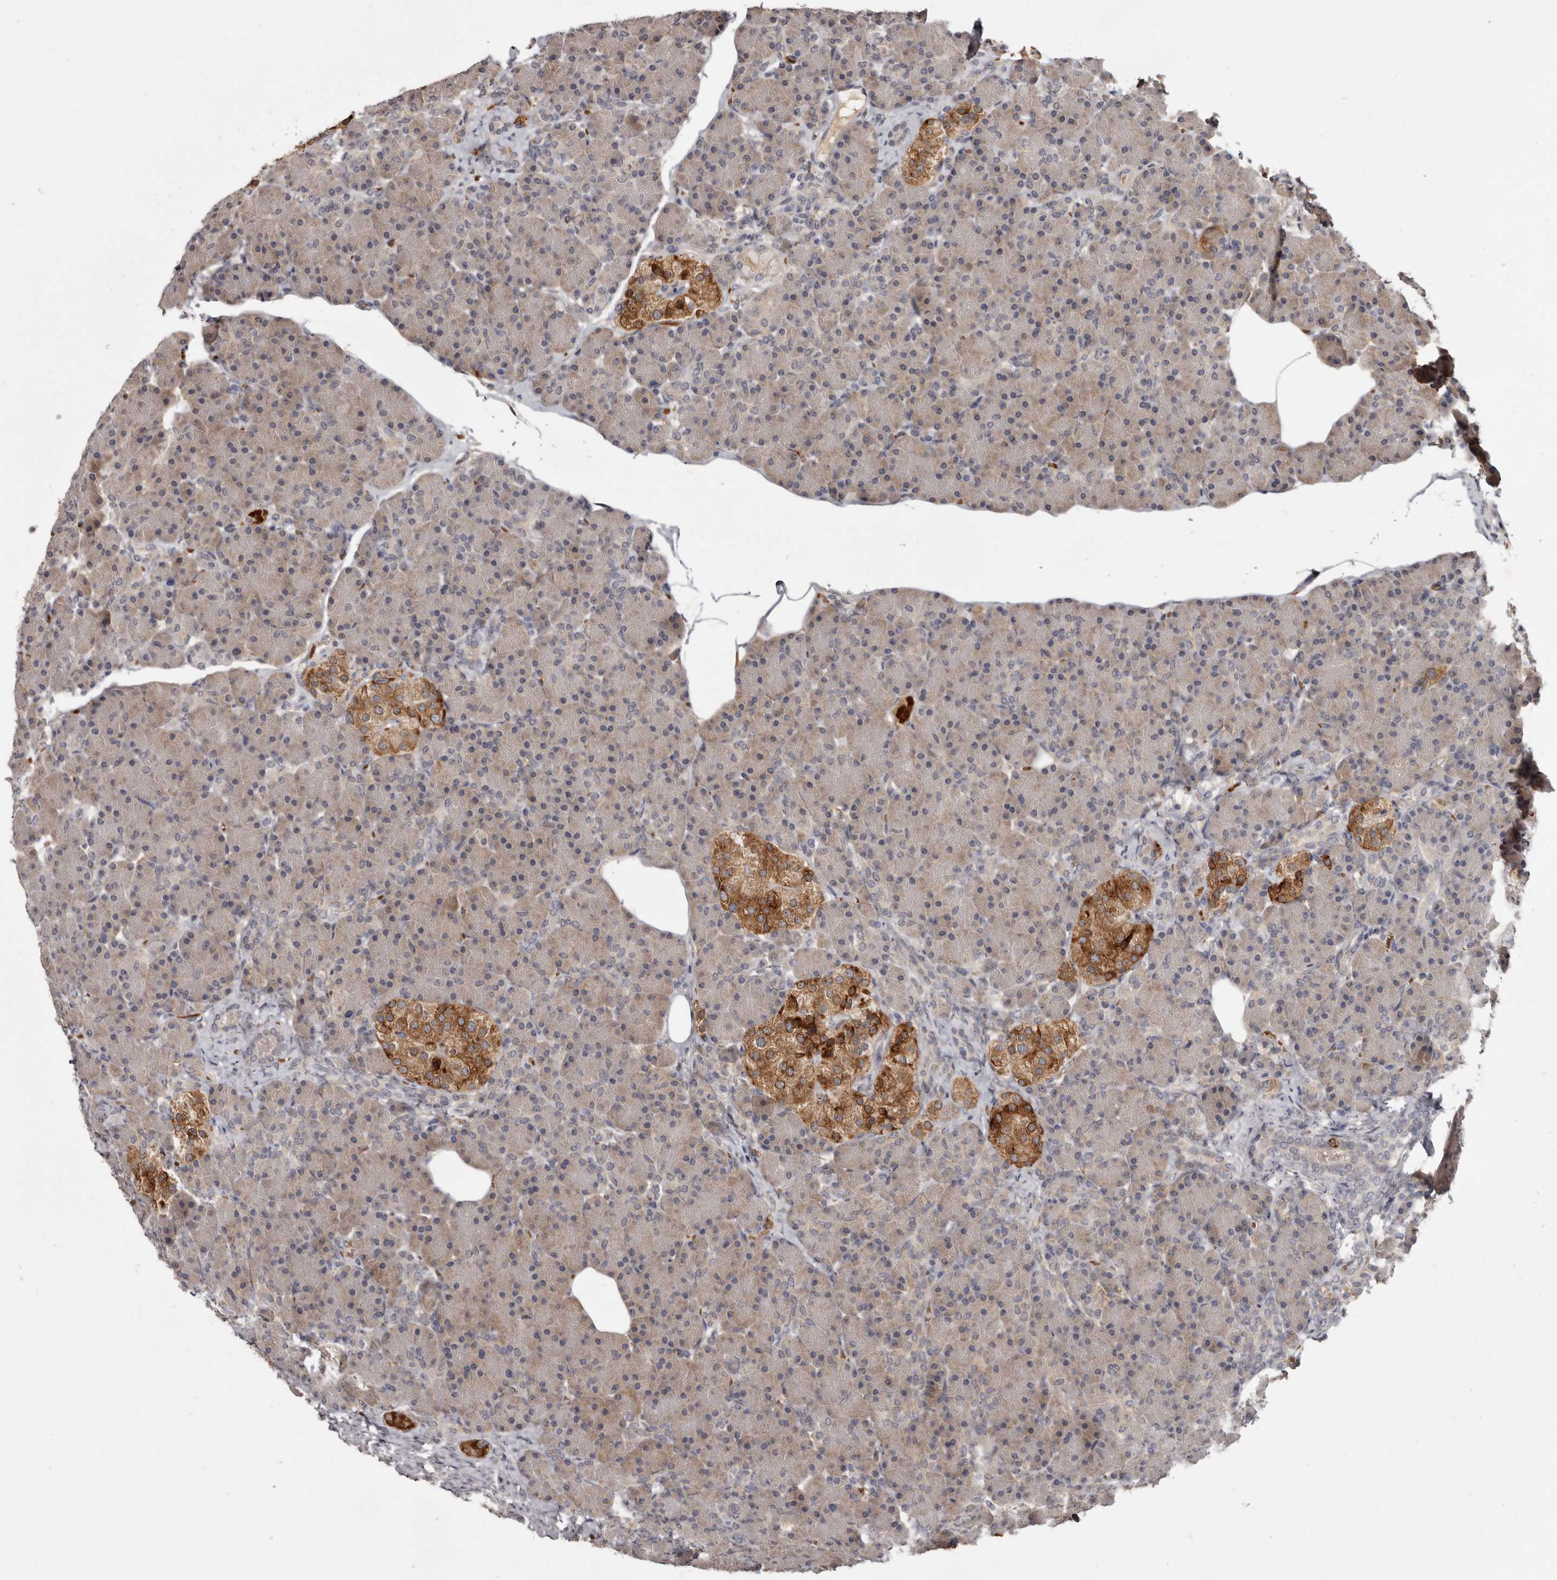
{"staining": {"intensity": "weak", "quantity": "<25%", "location": "cytoplasmic/membranous"}, "tissue": "pancreas", "cell_type": "Exocrine glandular cells", "image_type": "normal", "snomed": [{"axis": "morphology", "description": "Normal tissue, NOS"}, {"axis": "topography", "description": "Pancreas"}], "caption": "Immunohistochemistry photomicrograph of unremarkable pancreas: human pancreas stained with DAB exhibits no significant protein expression in exocrine glandular cells. (Stains: DAB IHC with hematoxylin counter stain, Microscopy: brightfield microscopy at high magnification).", "gene": "NENF", "patient": {"sex": "female", "age": 43}}